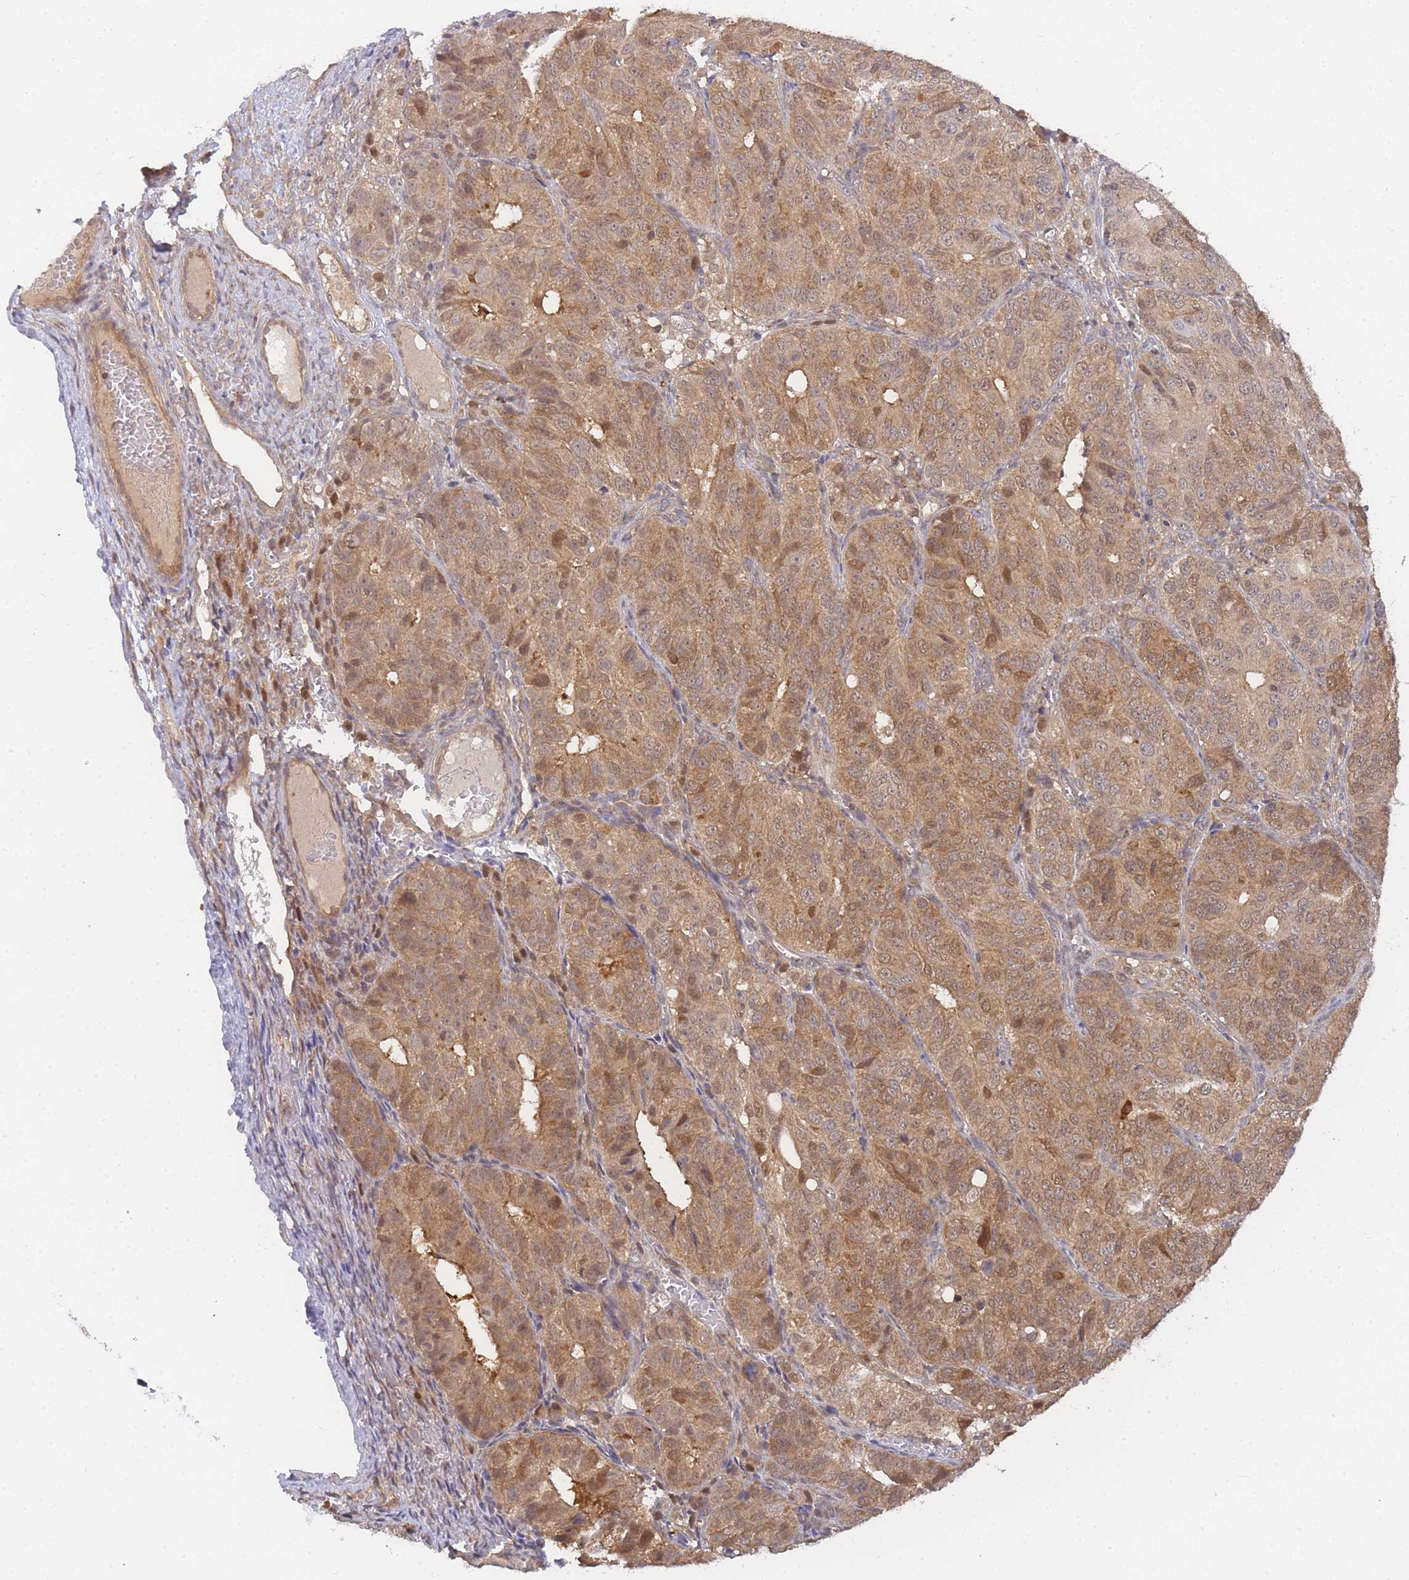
{"staining": {"intensity": "moderate", "quantity": ">75%", "location": "cytoplasmic/membranous"}, "tissue": "ovarian cancer", "cell_type": "Tumor cells", "image_type": "cancer", "snomed": [{"axis": "morphology", "description": "Carcinoma, endometroid"}, {"axis": "topography", "description": "Ovary"}], "caption": "DAB immunohistochemical staining of human ovarian cancer (endometroid carcinoma) demonstrates moderate cytoplasmic/membranous protein expression in about >75% of tumor cells. (DAB IHC, brown staining for protein, blue staining for nuclei).", "gene": "KIAA1191", "patient": {"sex": "female", "age": 51}}